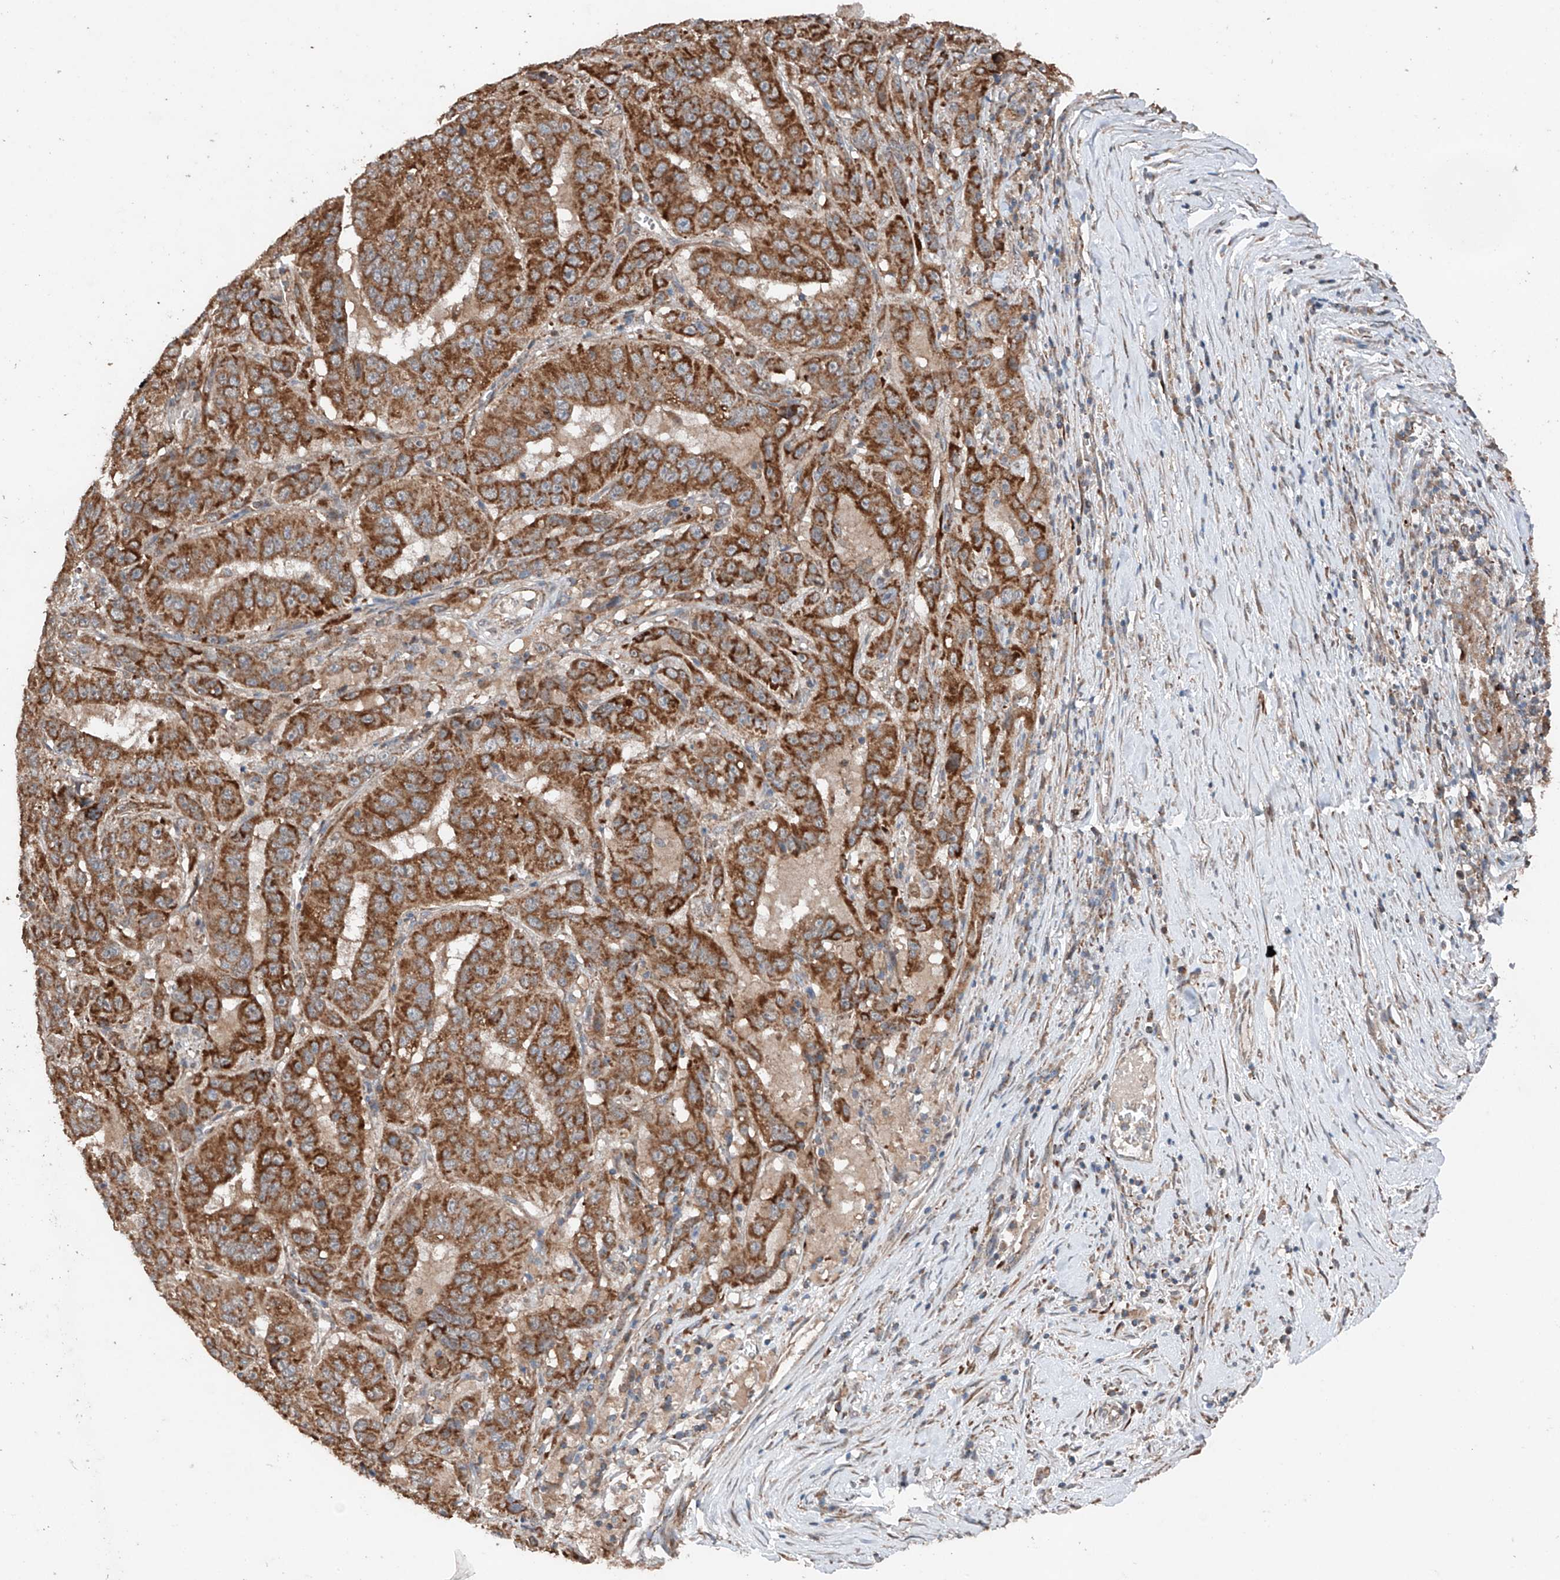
{"staining": {"intensity": "strong", "quantity": ">75%", "location": "cytoplasmic/membranous"}, "tissue": "pancreatic cancer", "cell_type": "Tumor cells", "image_type": "cancer", "snomed": [{"axis": "morphology", "description": "Adenocarcinoma, NOS"}, {"axis": "topography", "description": "Pancreas"}], "caption": "Human adenocarcinoma (pancreatic) stained for a protein (brown) shows strong cytoplasmic/membranous positive positivity in approximately >75% of tumor cells.", "gene": "AP4B1", "patient": {"sex": "male", "age": 63}}